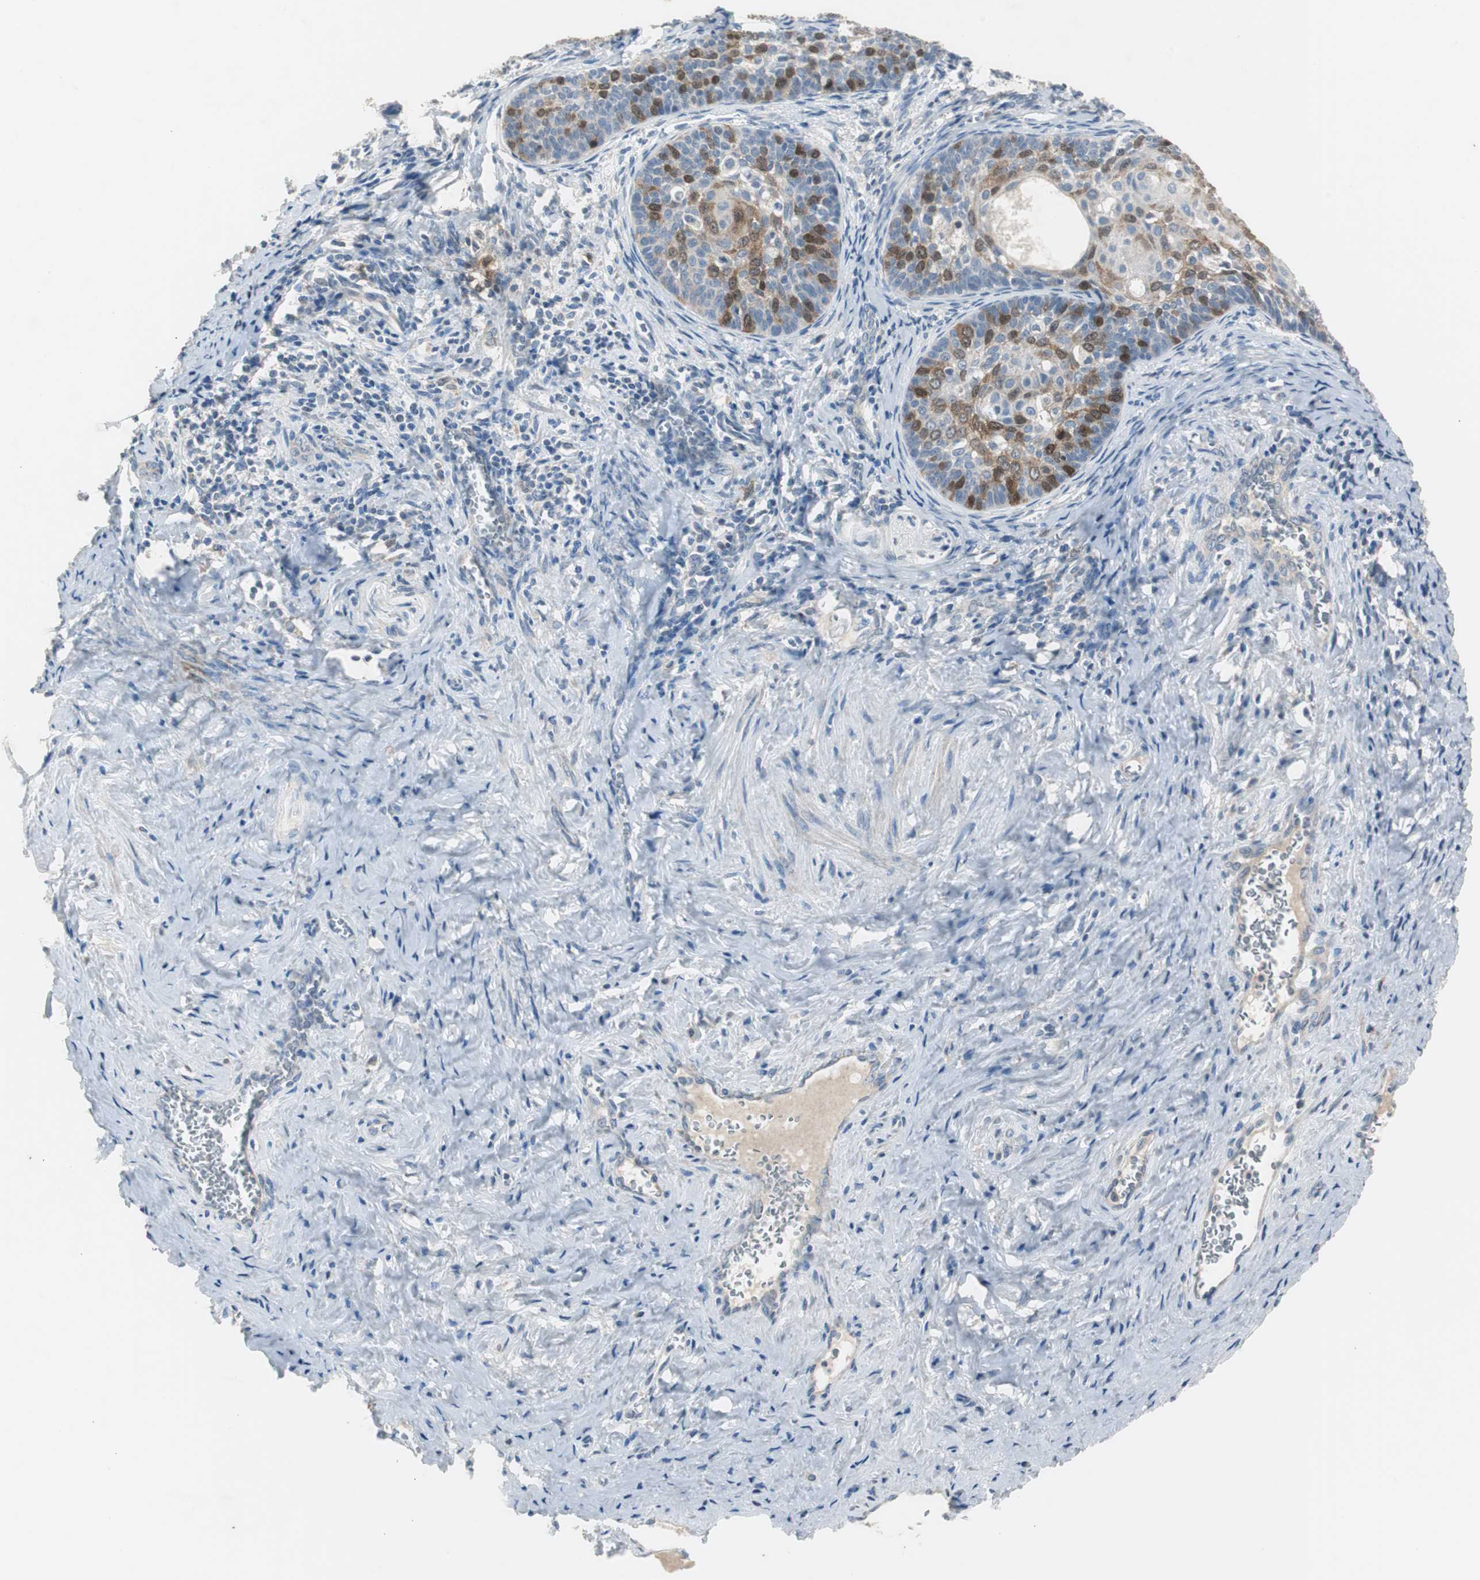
{"staining": {"intensity": "moderate", "quantity": "<25%", "location": "cytoplasmic/membranous"}, "tissue": "cervical cancer", "cell_type": "Tumor cells", "image_type": "cancer", "snomed": [{"axis": "morphology", "description": "Squamous cell carcinoma, NOS"}, {"axis": "topography", "description": "Cervix"}], "caption": "Cervical squamous cell carcinoma stained for a protein (brown) demonstrates moderate cytoplasmic/membranous positive expression in about <25% of tumor cells.", "gene": "TK1", "patient": {"sex": "female", "age": 33}}